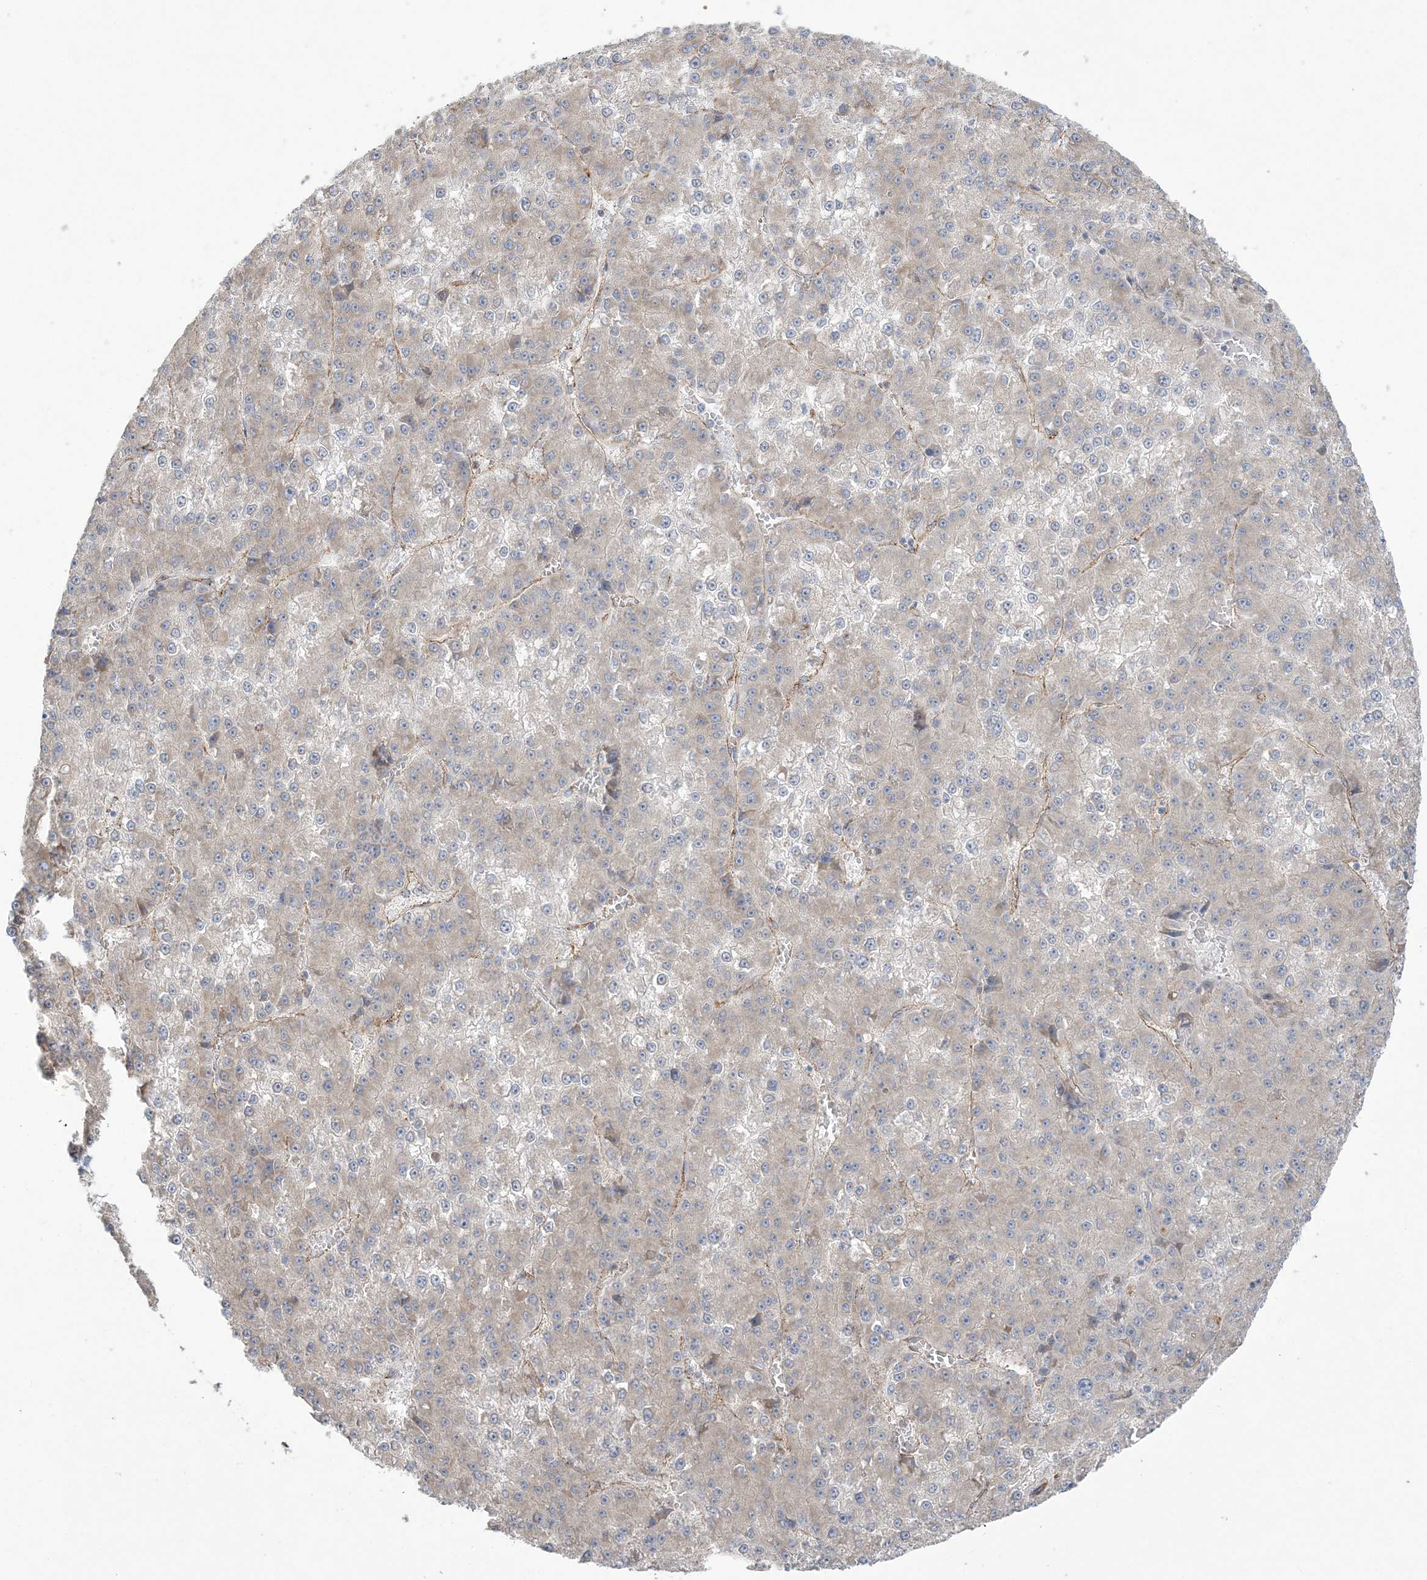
{"staining": {"intensity": "negative", "quantity": "none", "location": "none"}, "tissue": "liver cancer", "cell_type": "Tumor cells", "image_type": "cancer", "snomed": [{"axis": "morphology", "description": "Carcinoma, Hepatocellular, NOS"}, {"axis": "topography", "description": "Liver"}], "caption": "This is a histopathology image of immunohistochemistry staining of hepatocellular carcinoma (liver), which shows no positivity in tumor cells.", "gene": "FARSB", "patient": {"sex": "female", "age": 73}}